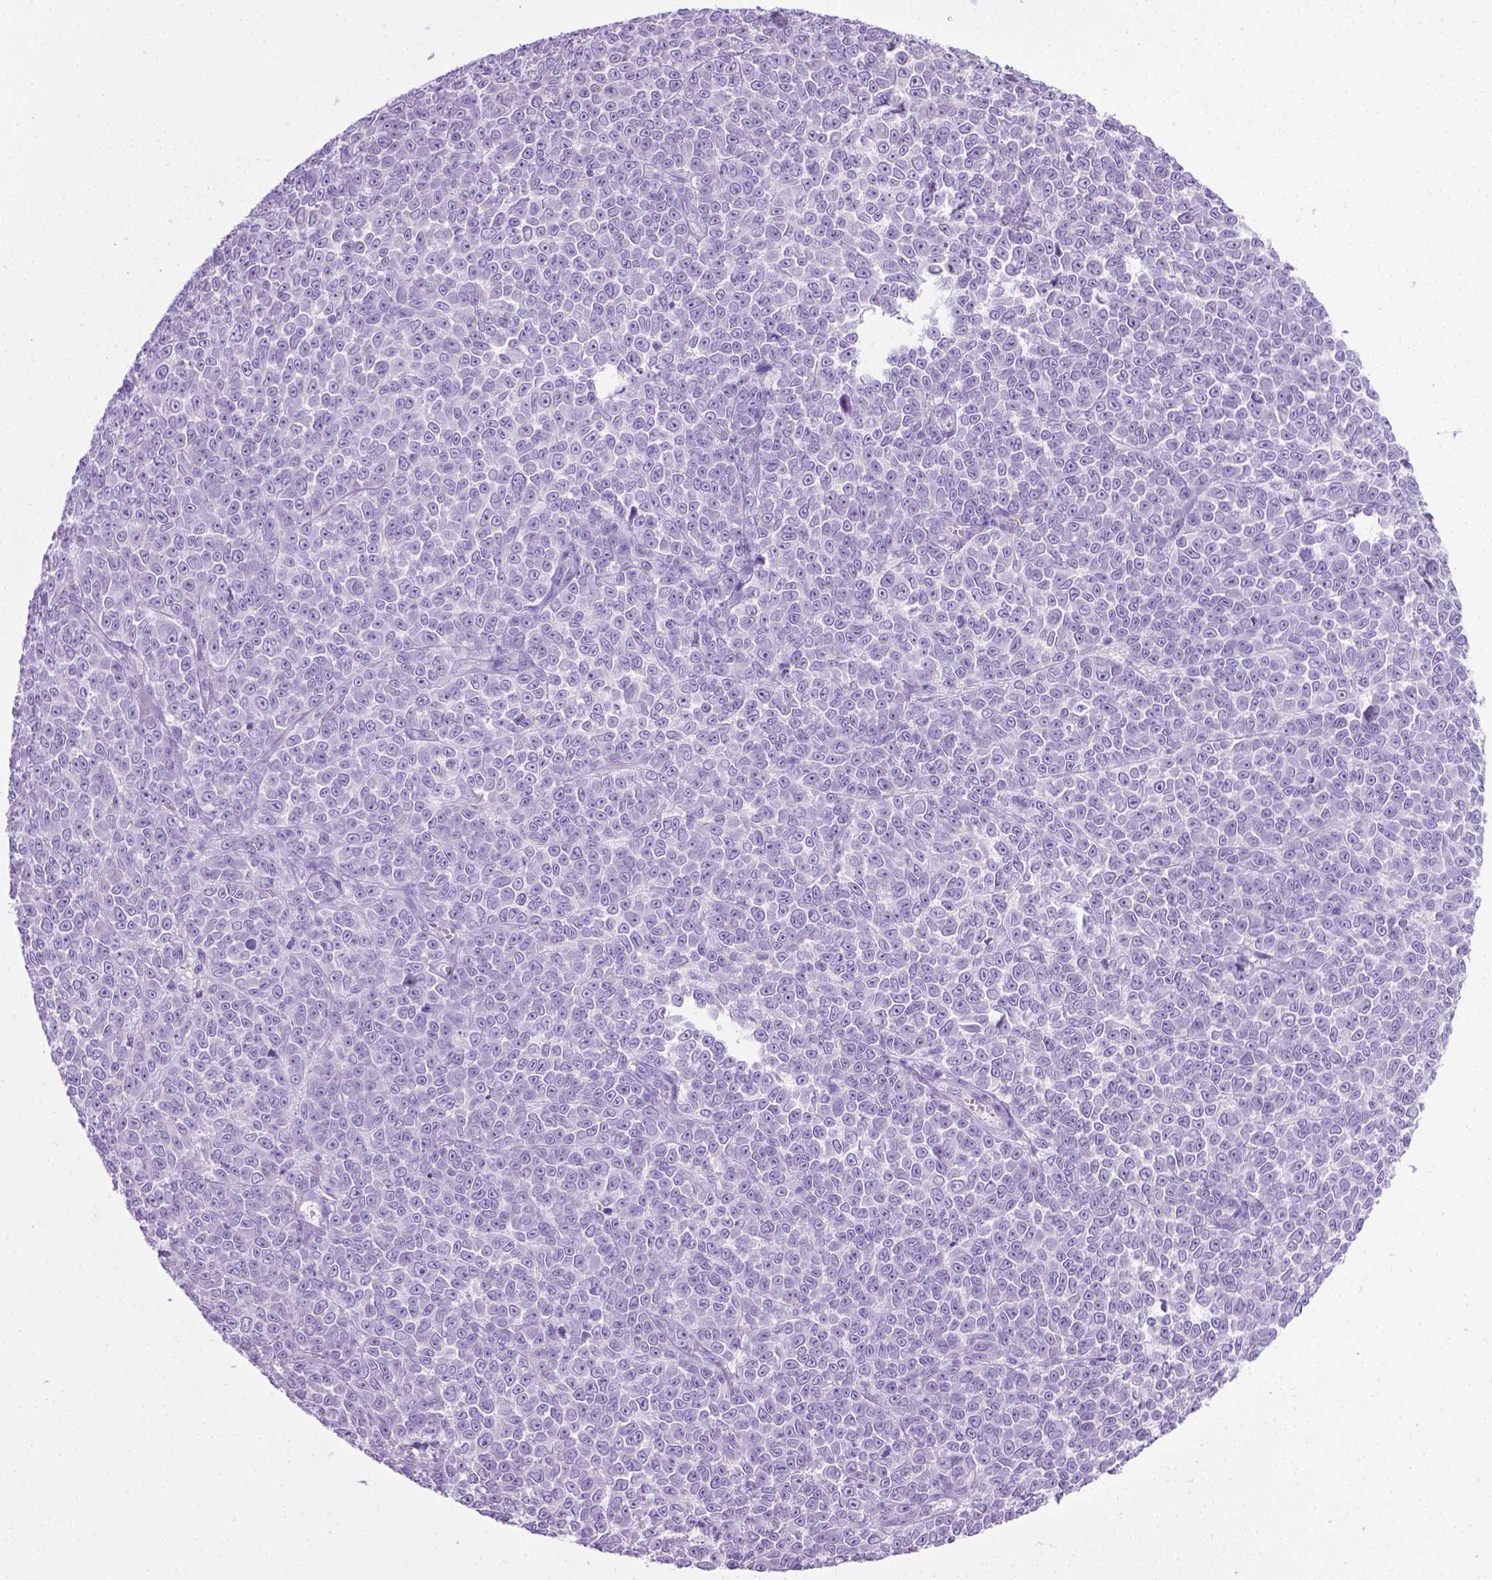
{"staining": {"intensity": "negative", "quantity": "none", "location": "none"}, "tissue": "melanoma", "cell_type": "Tumor cells", "image_type": "cancer", "snomed": [{"axis": "morphology", "description": "Malignant melanoma, NOS"}, {"axis": "topography", "description": "Skin"}], "caption": "Melanoma was stained to show a protein in brown. There is no significant staining in tumor cells.", "gene": "LELP1", "patient": {"sex": "female", "age": 95}}